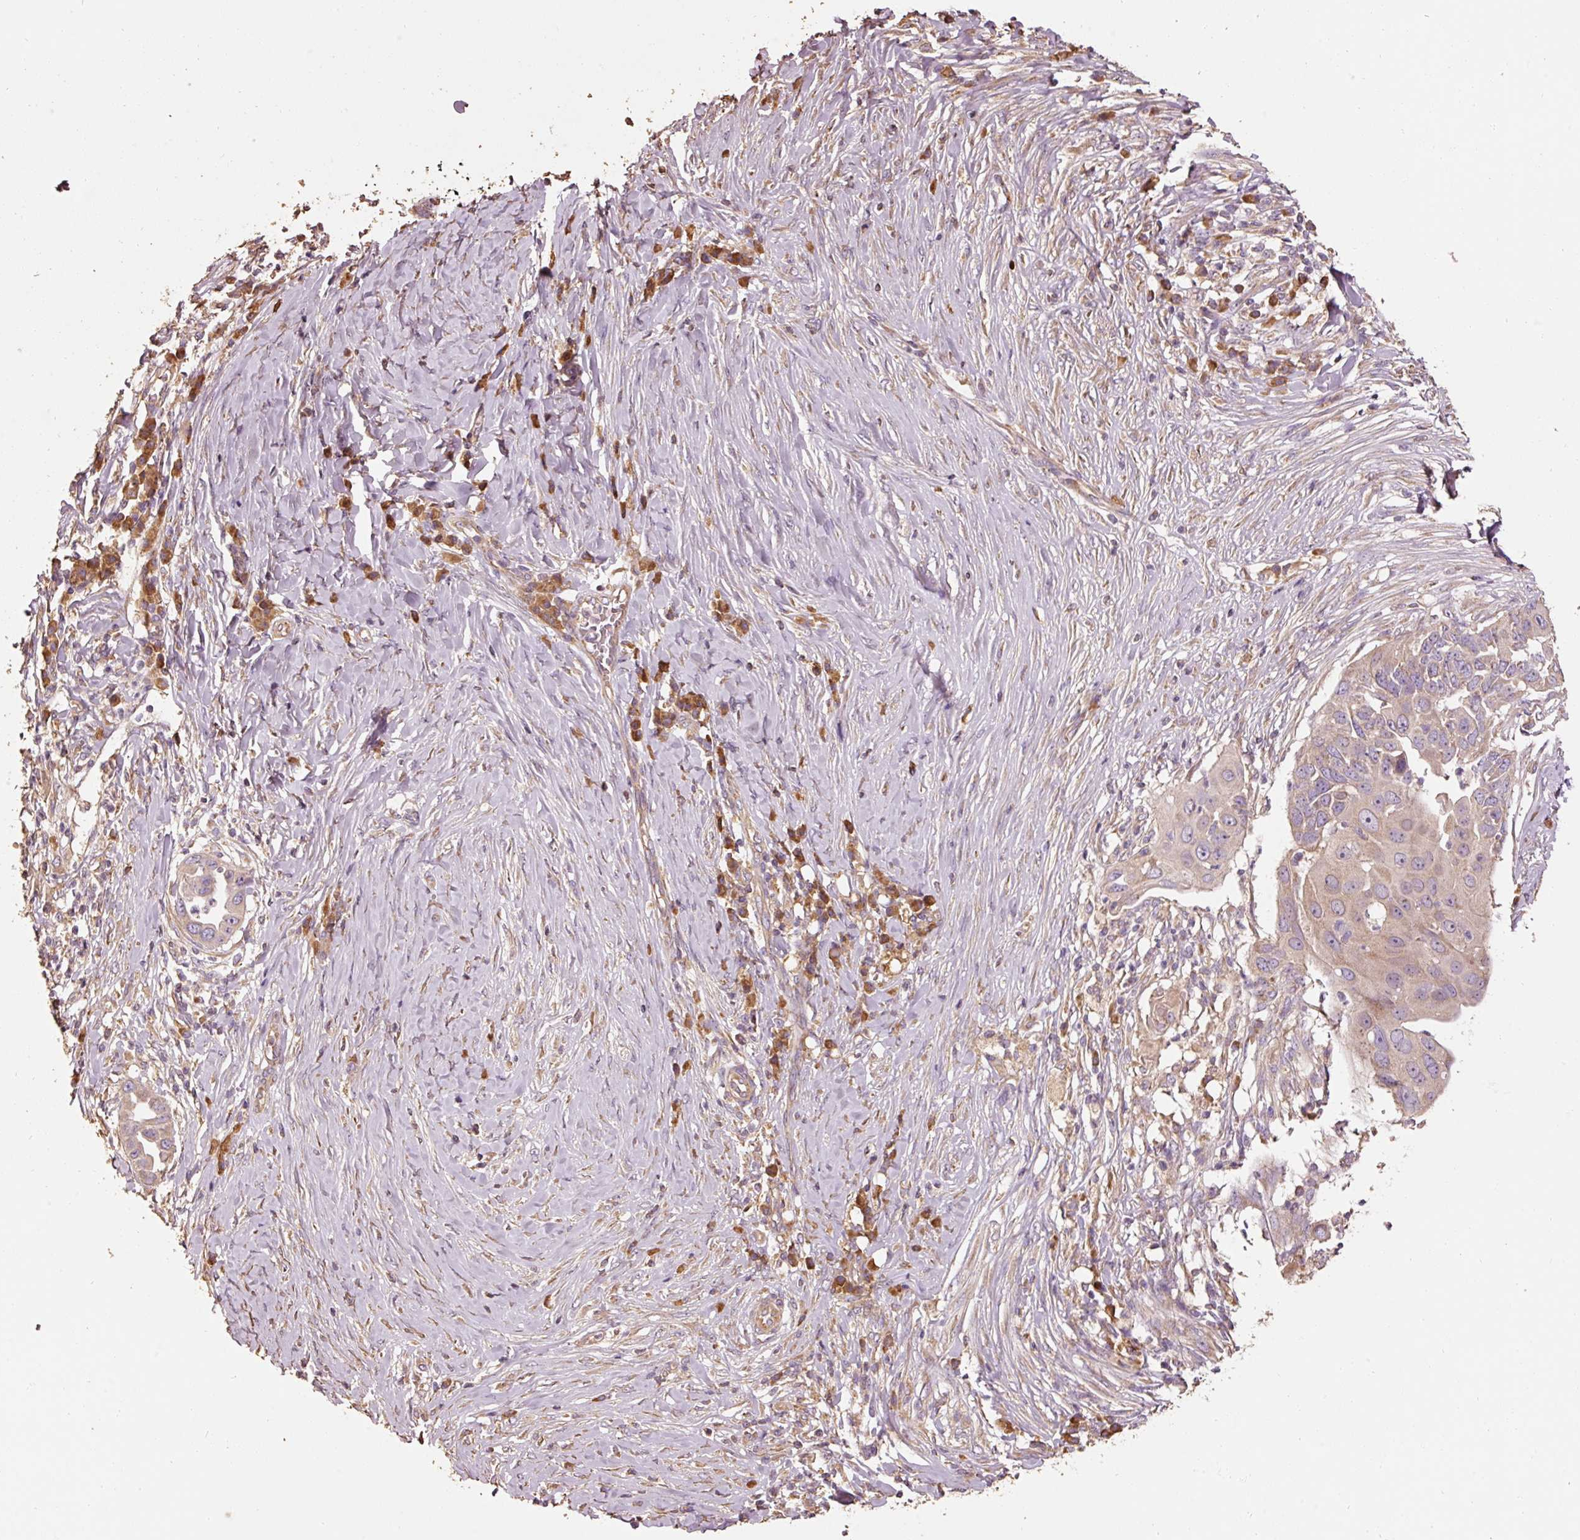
{"staining": {"intensity": "moderate", "quantity": "<25%", "location": "cytoplasmic/membranous"}, "tissue": "skin cancer", "cell_type": "Tumor cells", "image_type": "cancer", "snomed": [{"axis": "morphology", "description": "Squamous cell carcinoma, NOS"}, {"axis": "topography", "description": "Skin"}], "caption": "The photomicrograph reveals a brown stain indicating the presence of a protein in the cytoplasmic/membranous of tumor cells in squamous cell carcinoma (skin).", "gene": "EFHC1", "patient": {"sex": "female", "age": 44}}